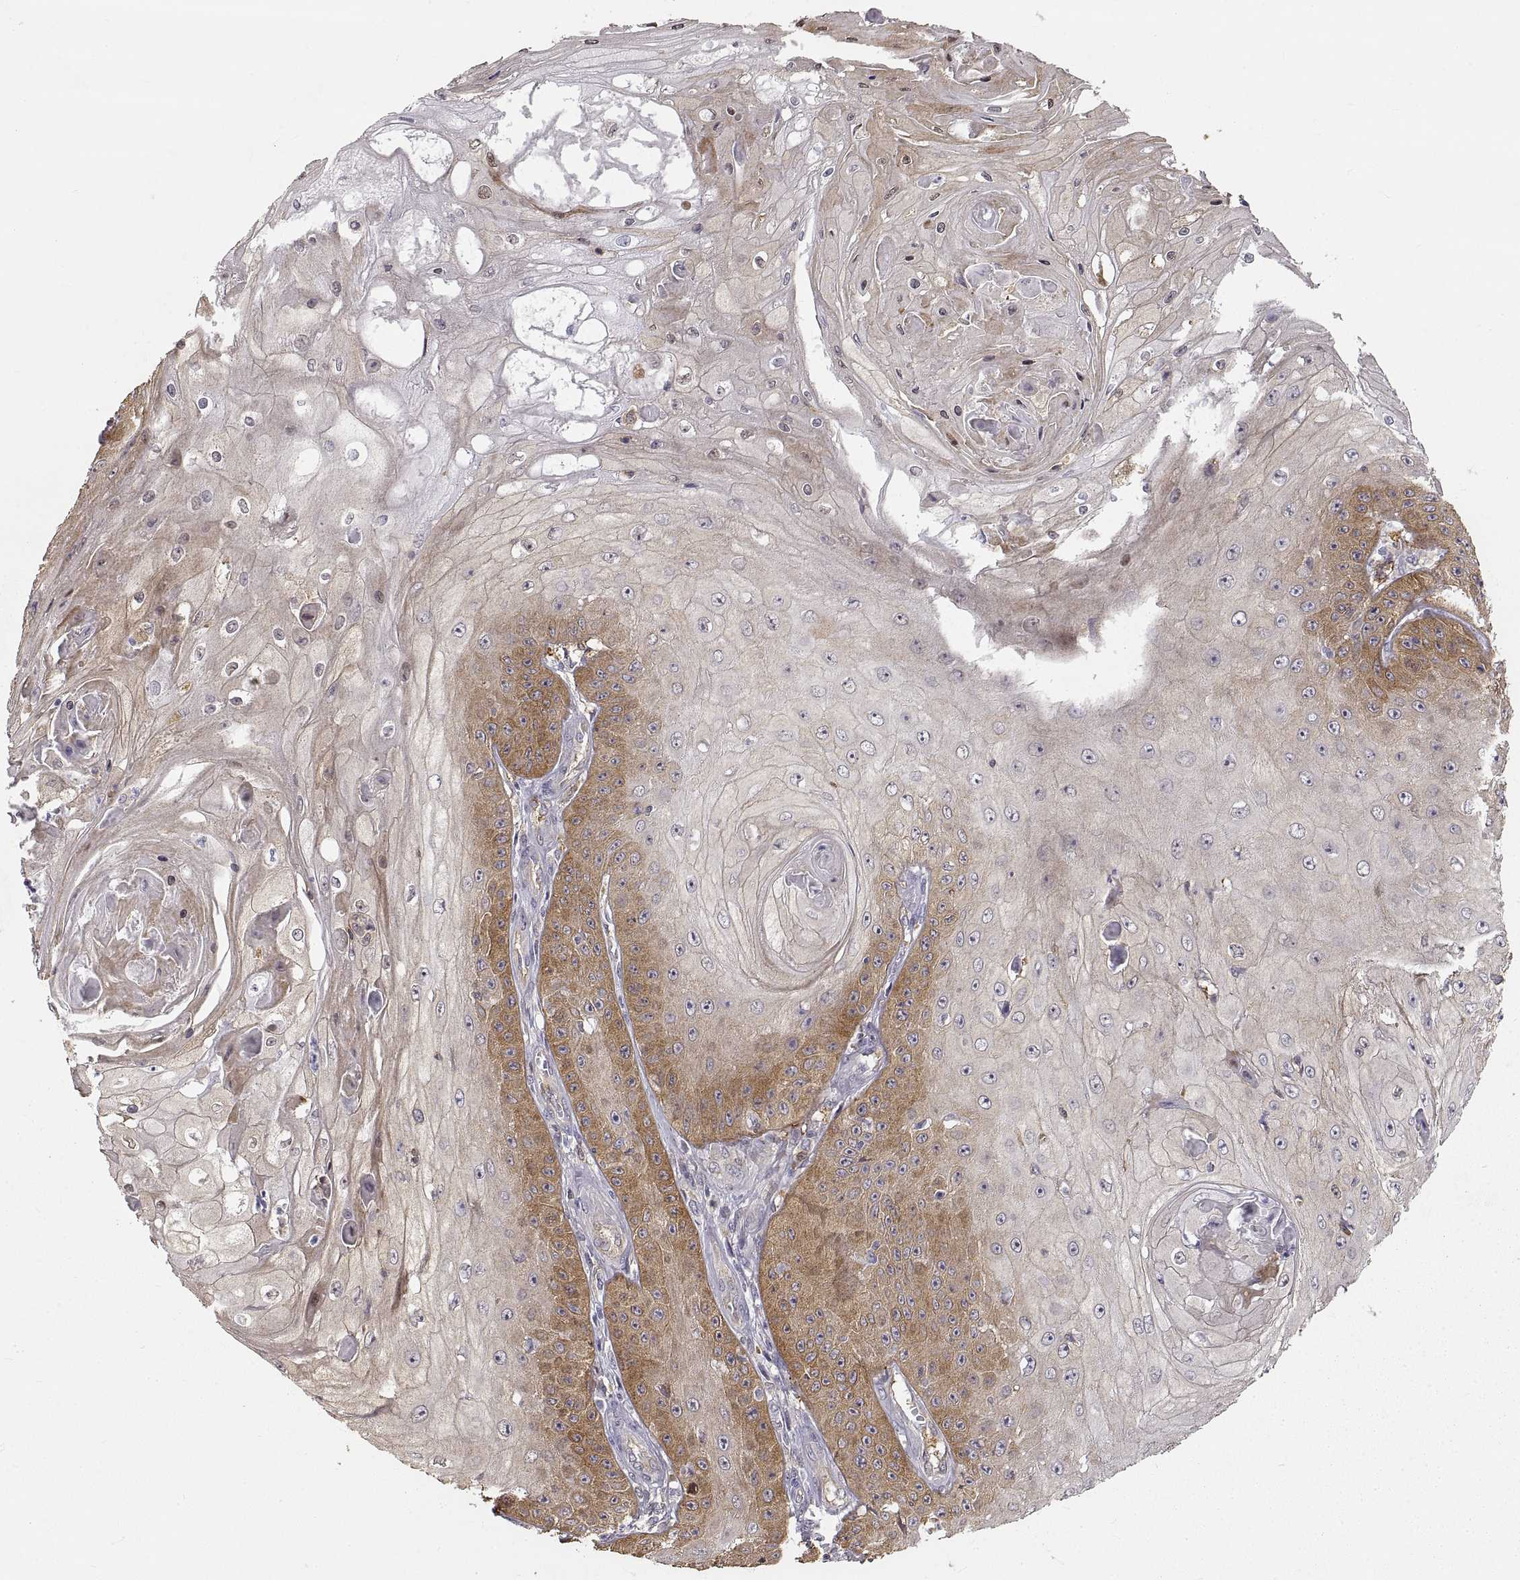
{"staining": {"intensity": "moderate", "quantity": "<25%", "location": "cytoplasmic/membranous"}, "tissue": "skin cancer", "cell_type": "Tumor cells", "image_type": "cancer", "snomed": [{"axis": "morphology", "description": "Squamous cell carcinoma, NOS"}, {"axis": "topography", "description": "Skin"}], "caption": "Protein analysis of skin cancer (squamous cell carcinoma) tissue displays moderate cytoplasmic/membranous expression in about <25% of tumor cells.", "gene": "HSP90AB1", "patient": {"sex": "male", "age": 70}}